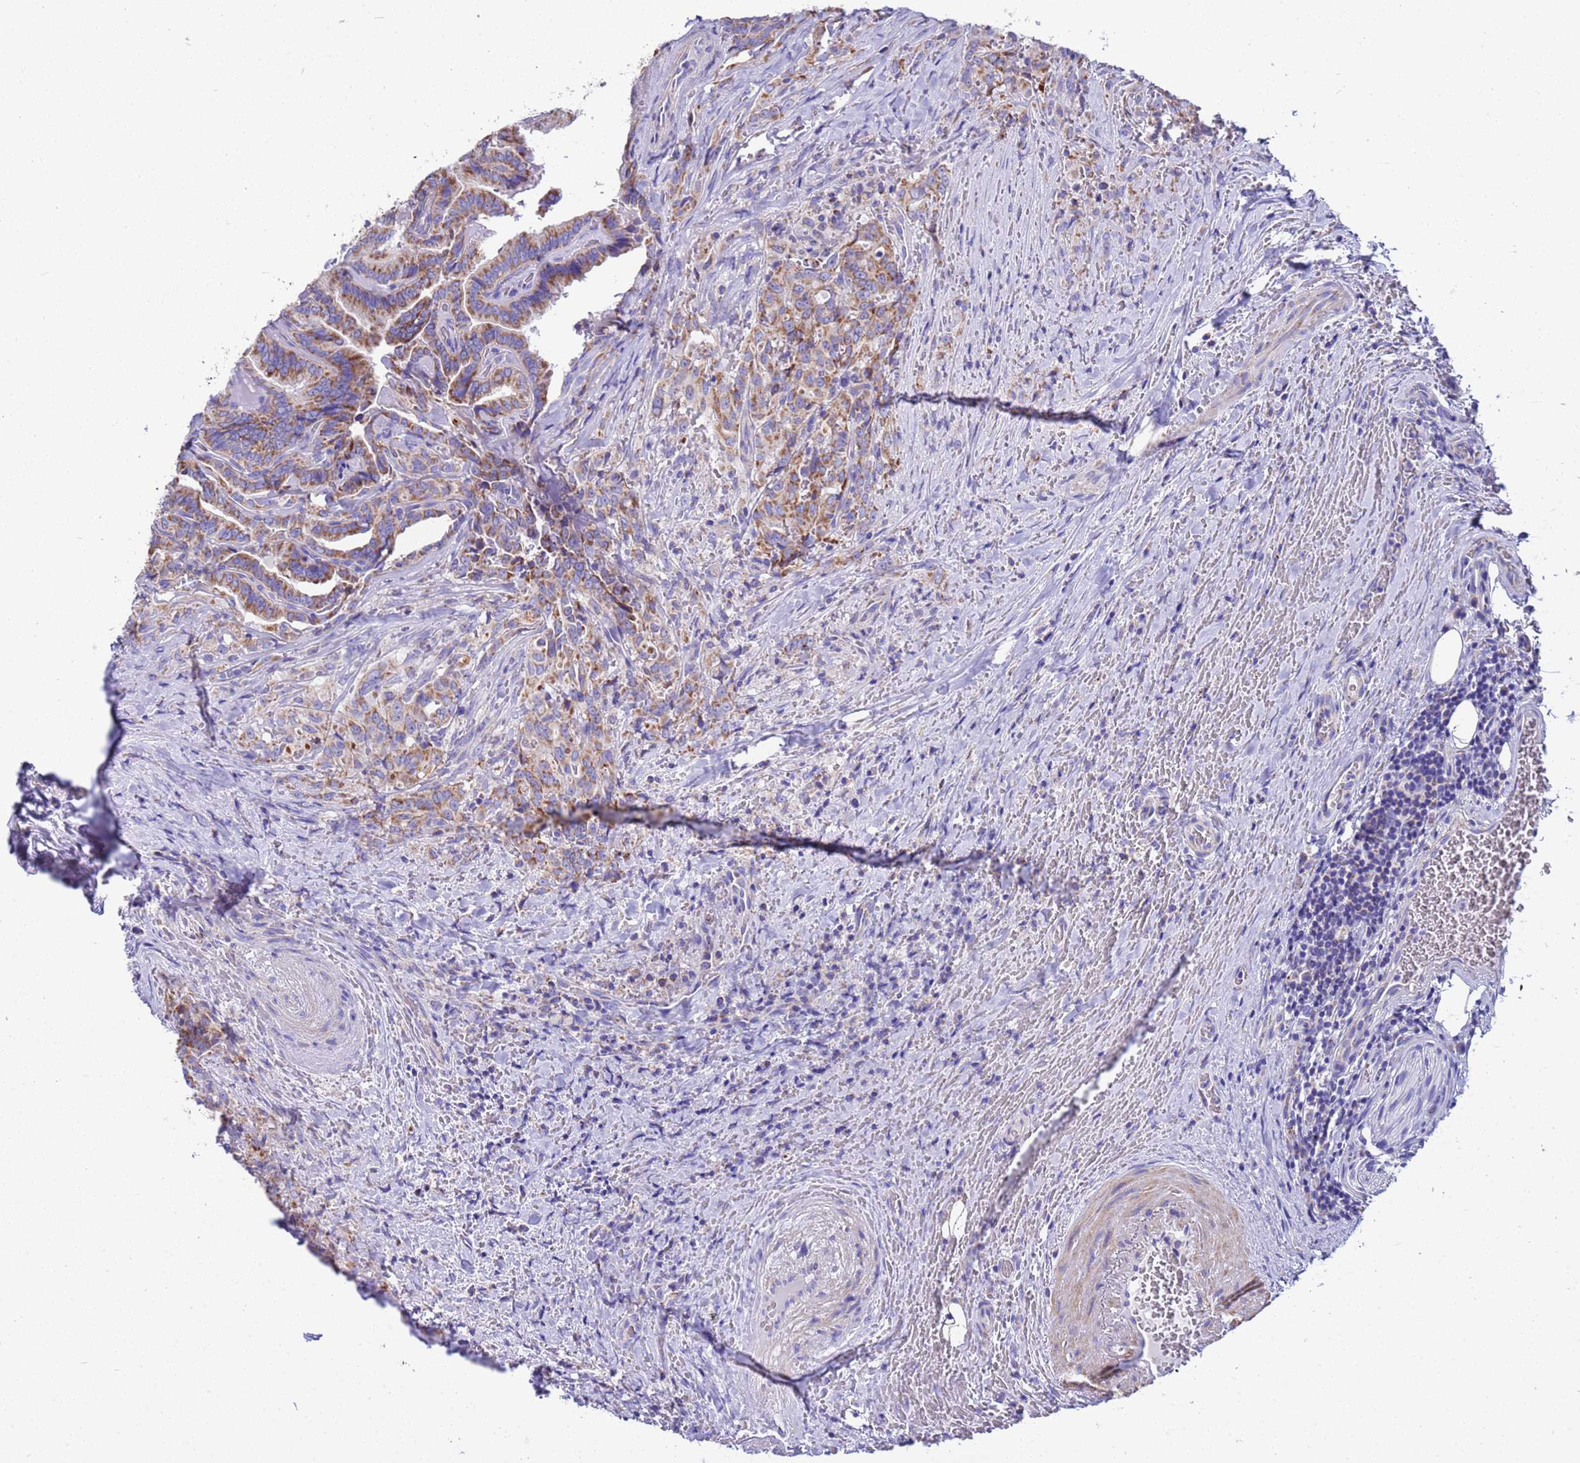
{"staining": {"intensity": "moderate", "quantity": ">75%", "location": "cytoplasmic/membranous"}, "tissue": "thyroid cancer", "cell_type": "Tumor cells", "image_type": "cancer", "snomed": [{"axis": "morphology", "description": "Papillary adenocarcinoma, NOS"}, {"axis": "topography", "description": "Thyroid gland"}], "caption": "Immunohistochemical staining of thyroid cancer exhibits medium levels of moderate cytoplasmic/membranous staining in approximately >75% of tumor cells.", "gene": "RNF165", "patient": {"sex": "male", "age": 61}}